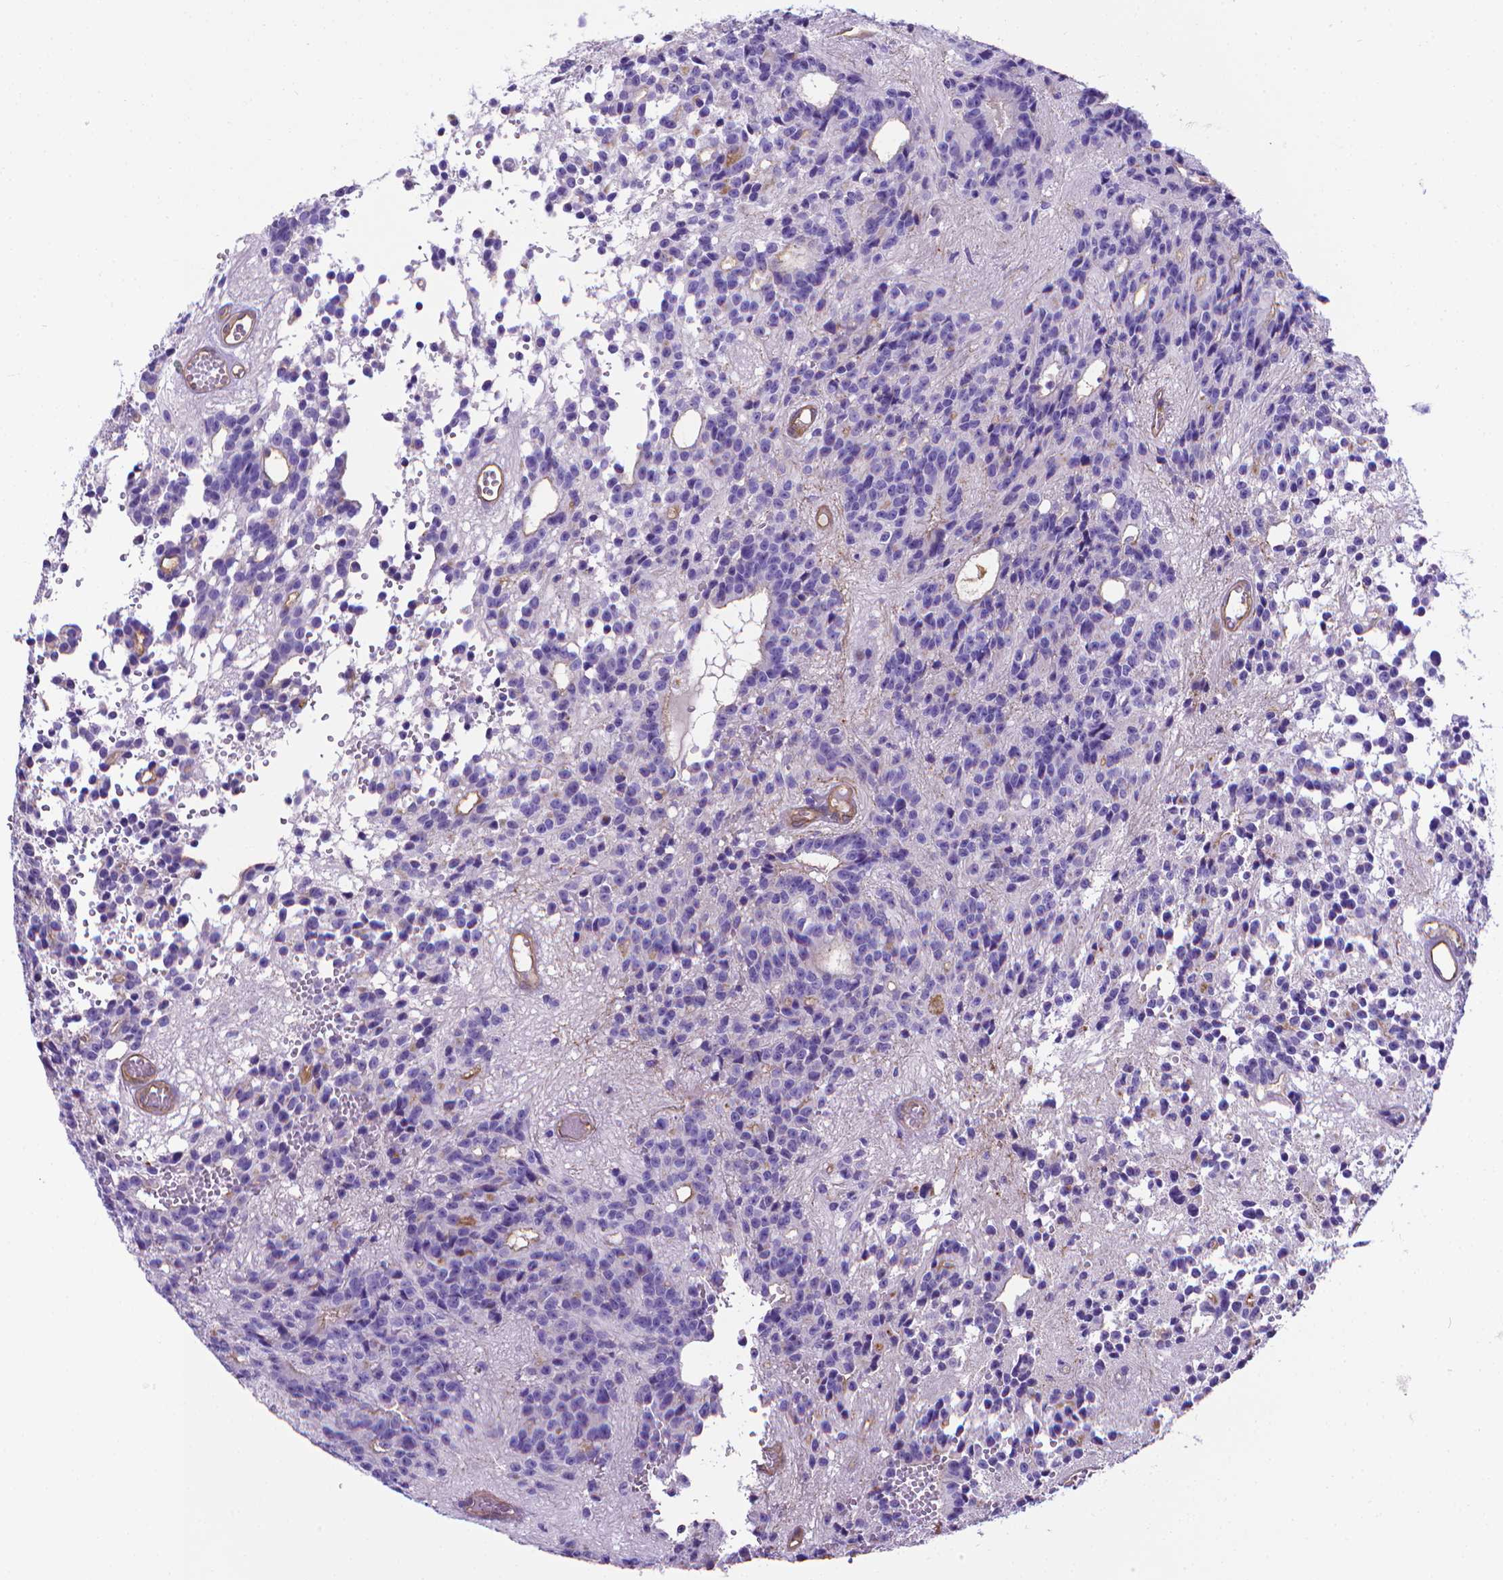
{"staining": {"intensity": "negative", "quantity": "none", "location": "none"}, "tissue": "glioma", "cell_type": "Tumor cells", "image_type": "cancer", "snomed": [{"axis": "morphology", "description": "Glioma, malignant, Low grade"}, {"axis": "topography", "description": "Brain"}], "caption": "This is an IHC image of low-grade glioma (malignant). There is no expression in tumor cells.", "gene": "CLIC4", "patient": {"sex": "male", "age": 31}}